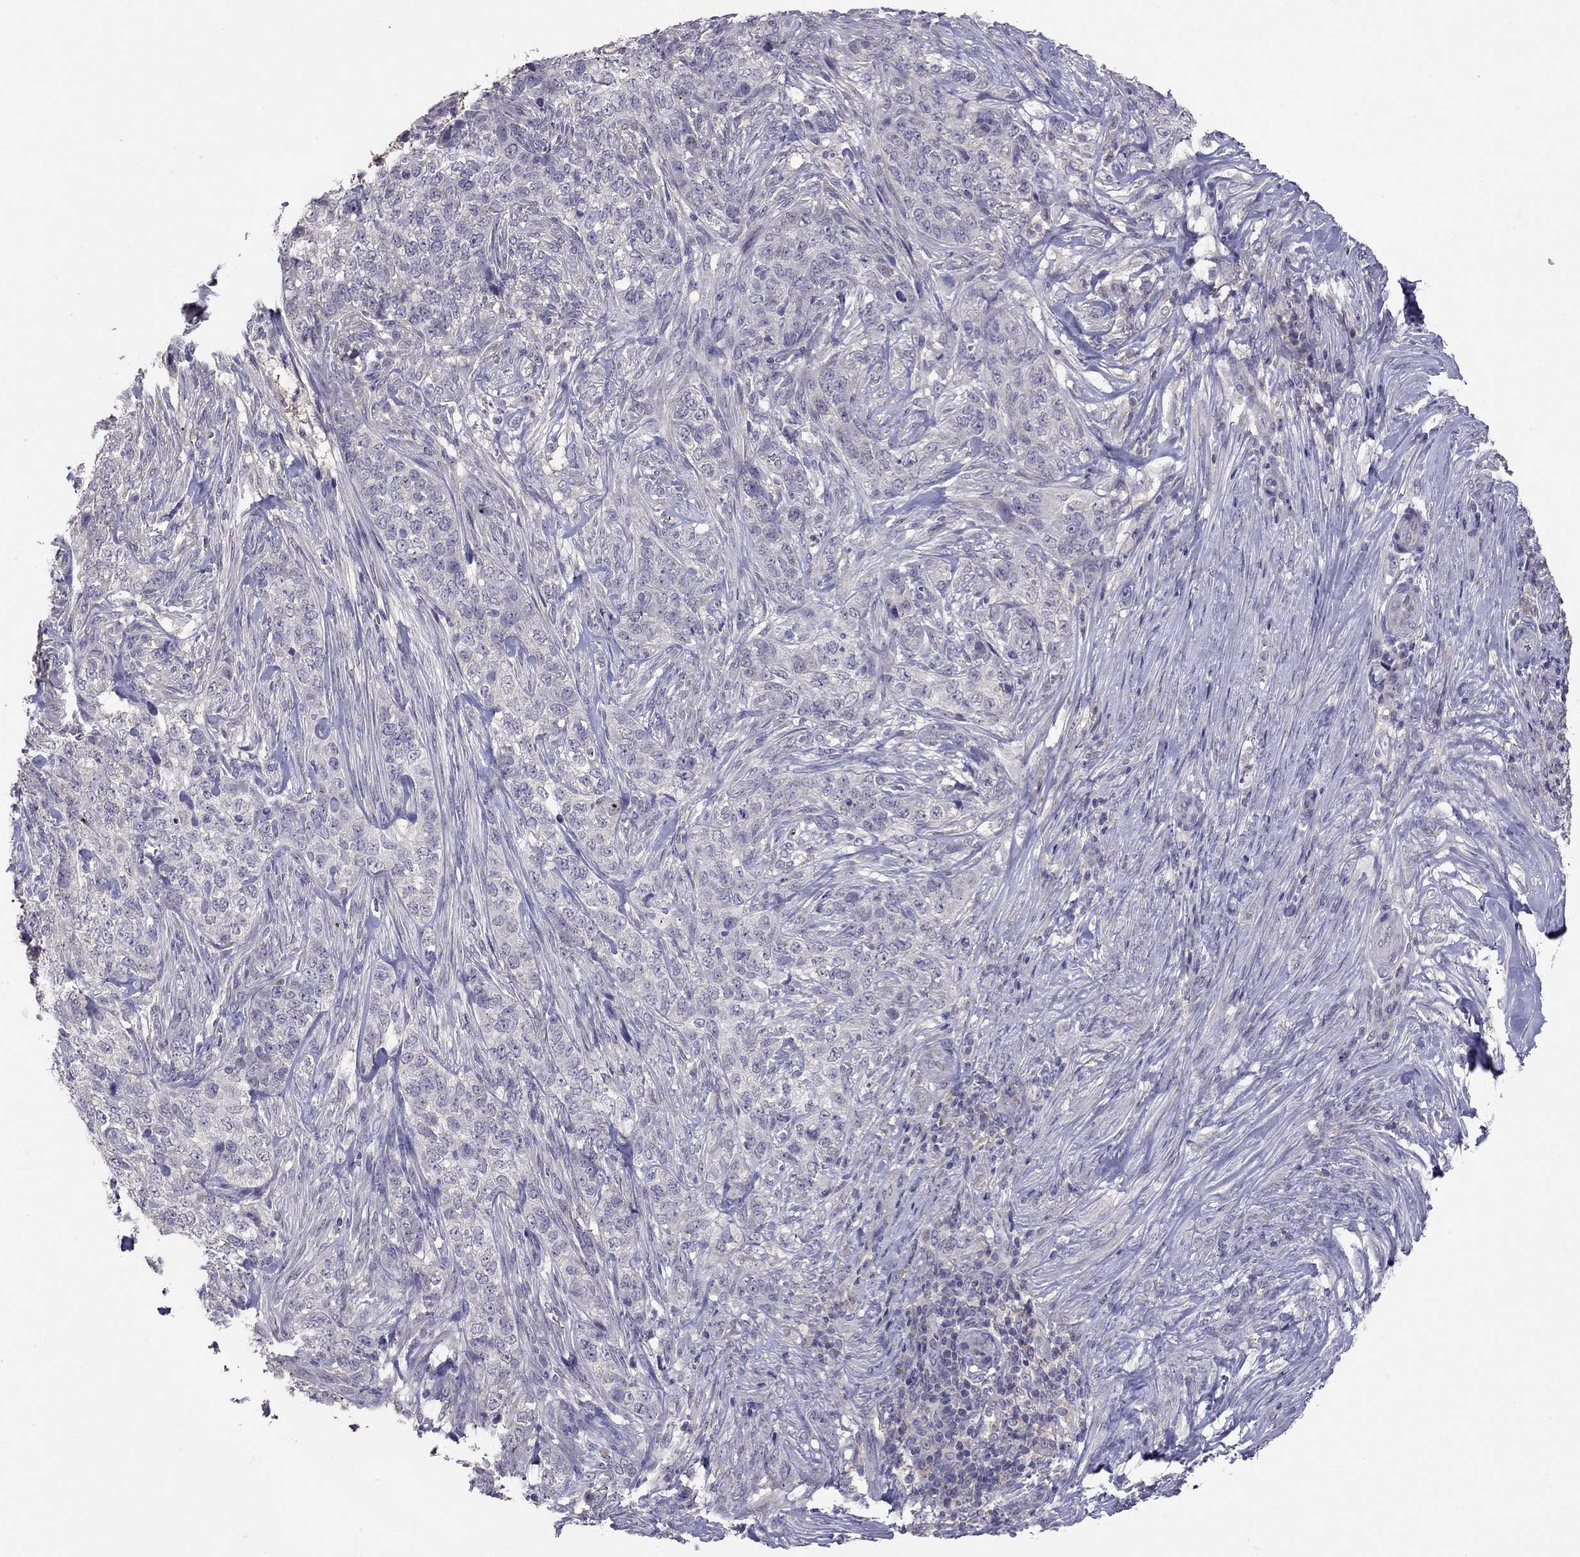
{"staining": {"intensity": "negative", "quantity": "none", "location": "none"}, "tissue": "skin cancer", "cell_type": "Tumor cells", "image_type": "cancer", "snomed": [{"axis": "morphology", "description": "Basal cell carcinoma"}, {"axis": "topography", "description": "Skin"}], "caption": "Tumor cells show no significant protein expression in skin basal cell carcinoma. (Immunohistochemistry (ihc), brightfield microscopy, high magnification).", "gene": "RTP5", "patient": {"sex": "female", "age": 69}}